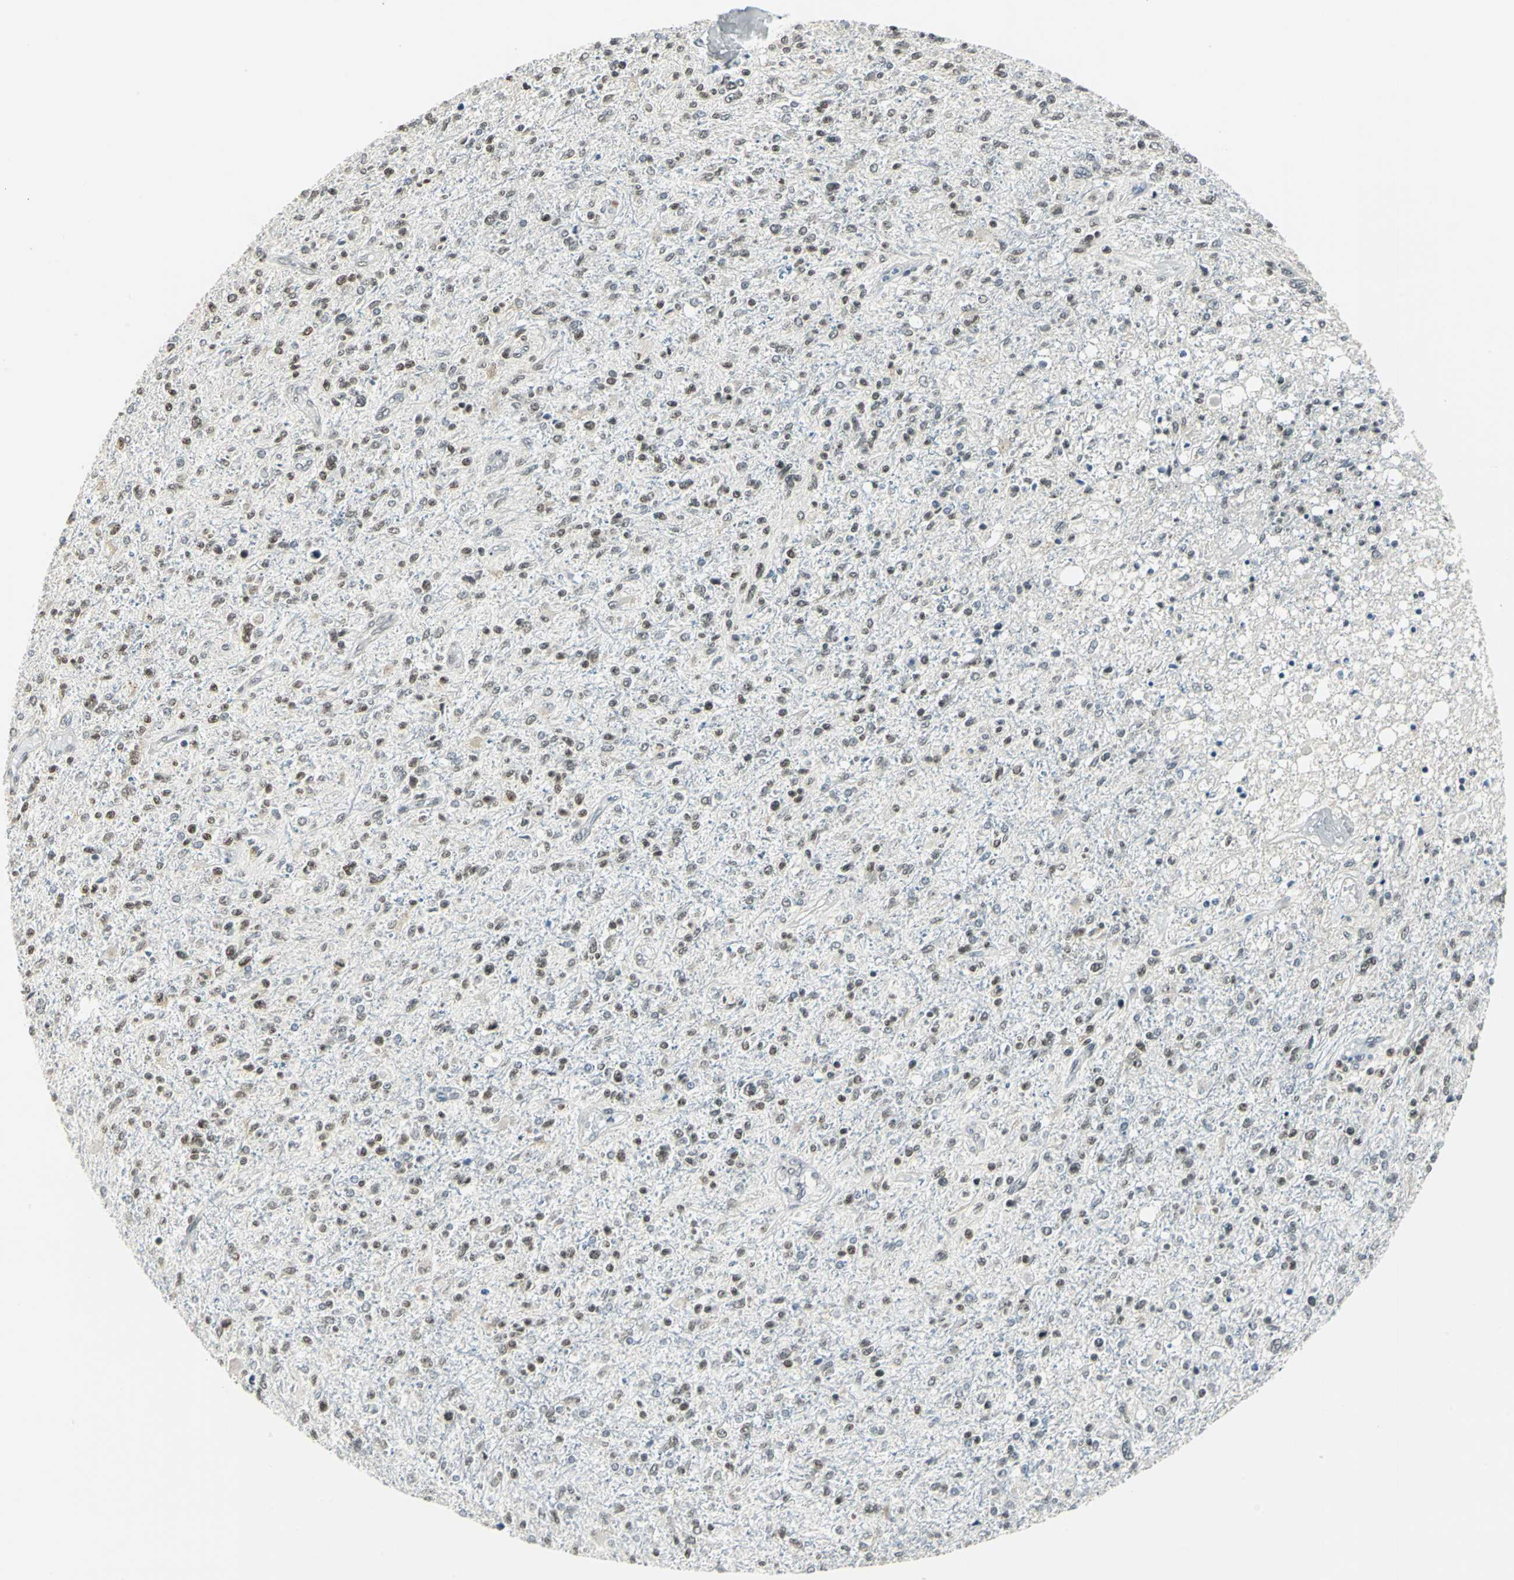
{"staining": {"intensity": "moderate", "quantity": "25%-75%", "location": "nuclear"}, "tissue": "glioma", "cell_type": "Tumor cells", "image_type": "cancer", "snomed": [{"axis": "morphology", "description": "Glioma, malignant, High grade"}, {"axis": "topography", "description": "Cerebral cortex"}], "caption": "An image of malignant high-grade glioma stained for a protein exhibits moderate nuclear brown staining in tumor cells.", "gene": "ADNP", "patient": {"sex": "male", "age": 76}}